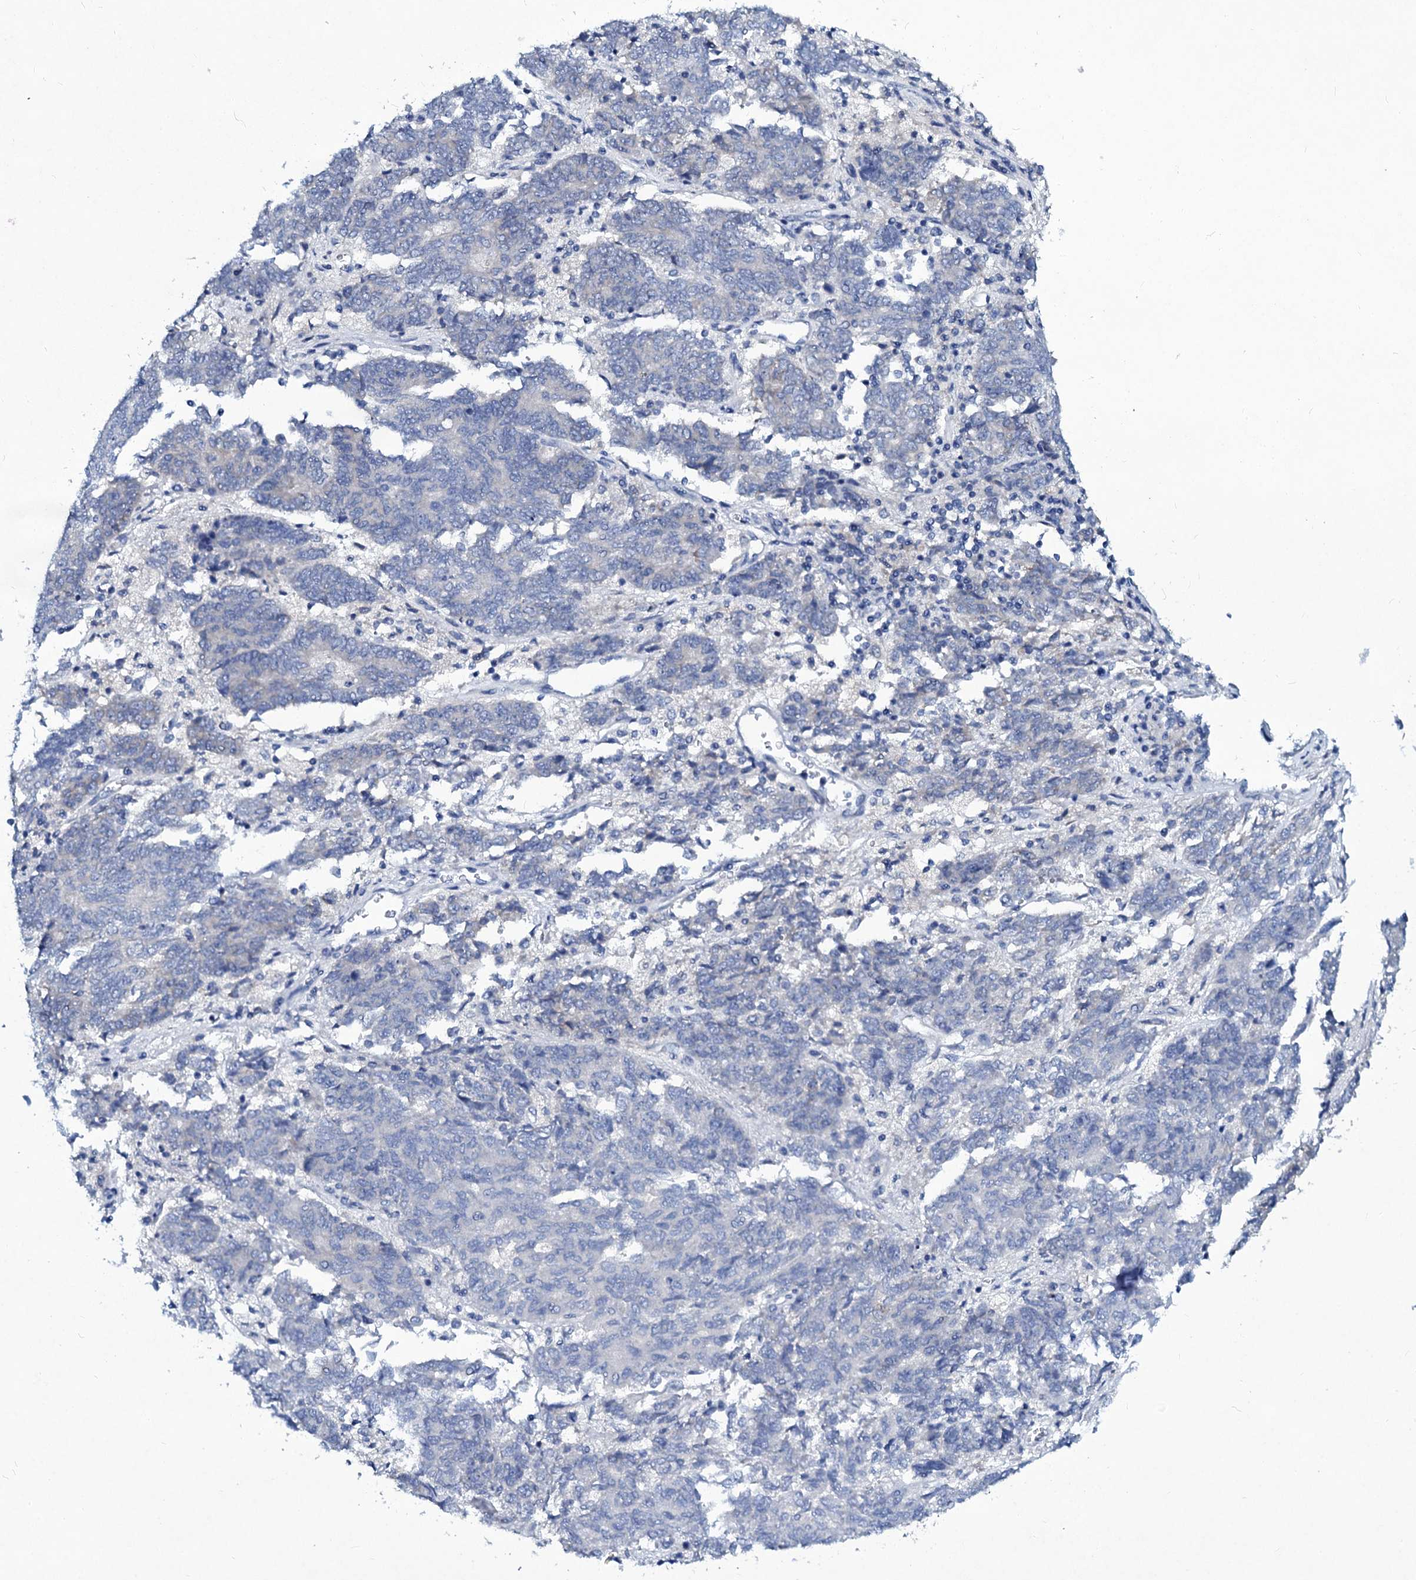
{"staining": {"intensity": "negative", "quantity": "none", "location": "none"}, "tissue": "endometrial cancer", "cell_type": "Tumor cells", "image_type": "cancer", "snomed": [{"axis": "morphology", "description": "Adenocarcinoma, NOS"}, {"axis": "topography", "description": "Endometrium"}], "caption": "An immunohistochemistry (IHC) photomicrograph of endometrial adenocarcinoma is shown. There is no staining in tumor cells of endometrial adenocarcinoma. The staining was performed using DAB to visualize the protein expression in brown, while the nuclei were stained in blue with hematoxylin (Magnification: 20x).", "gene": "TPGS2", "patient": {"sex": "female", "age": 80}}